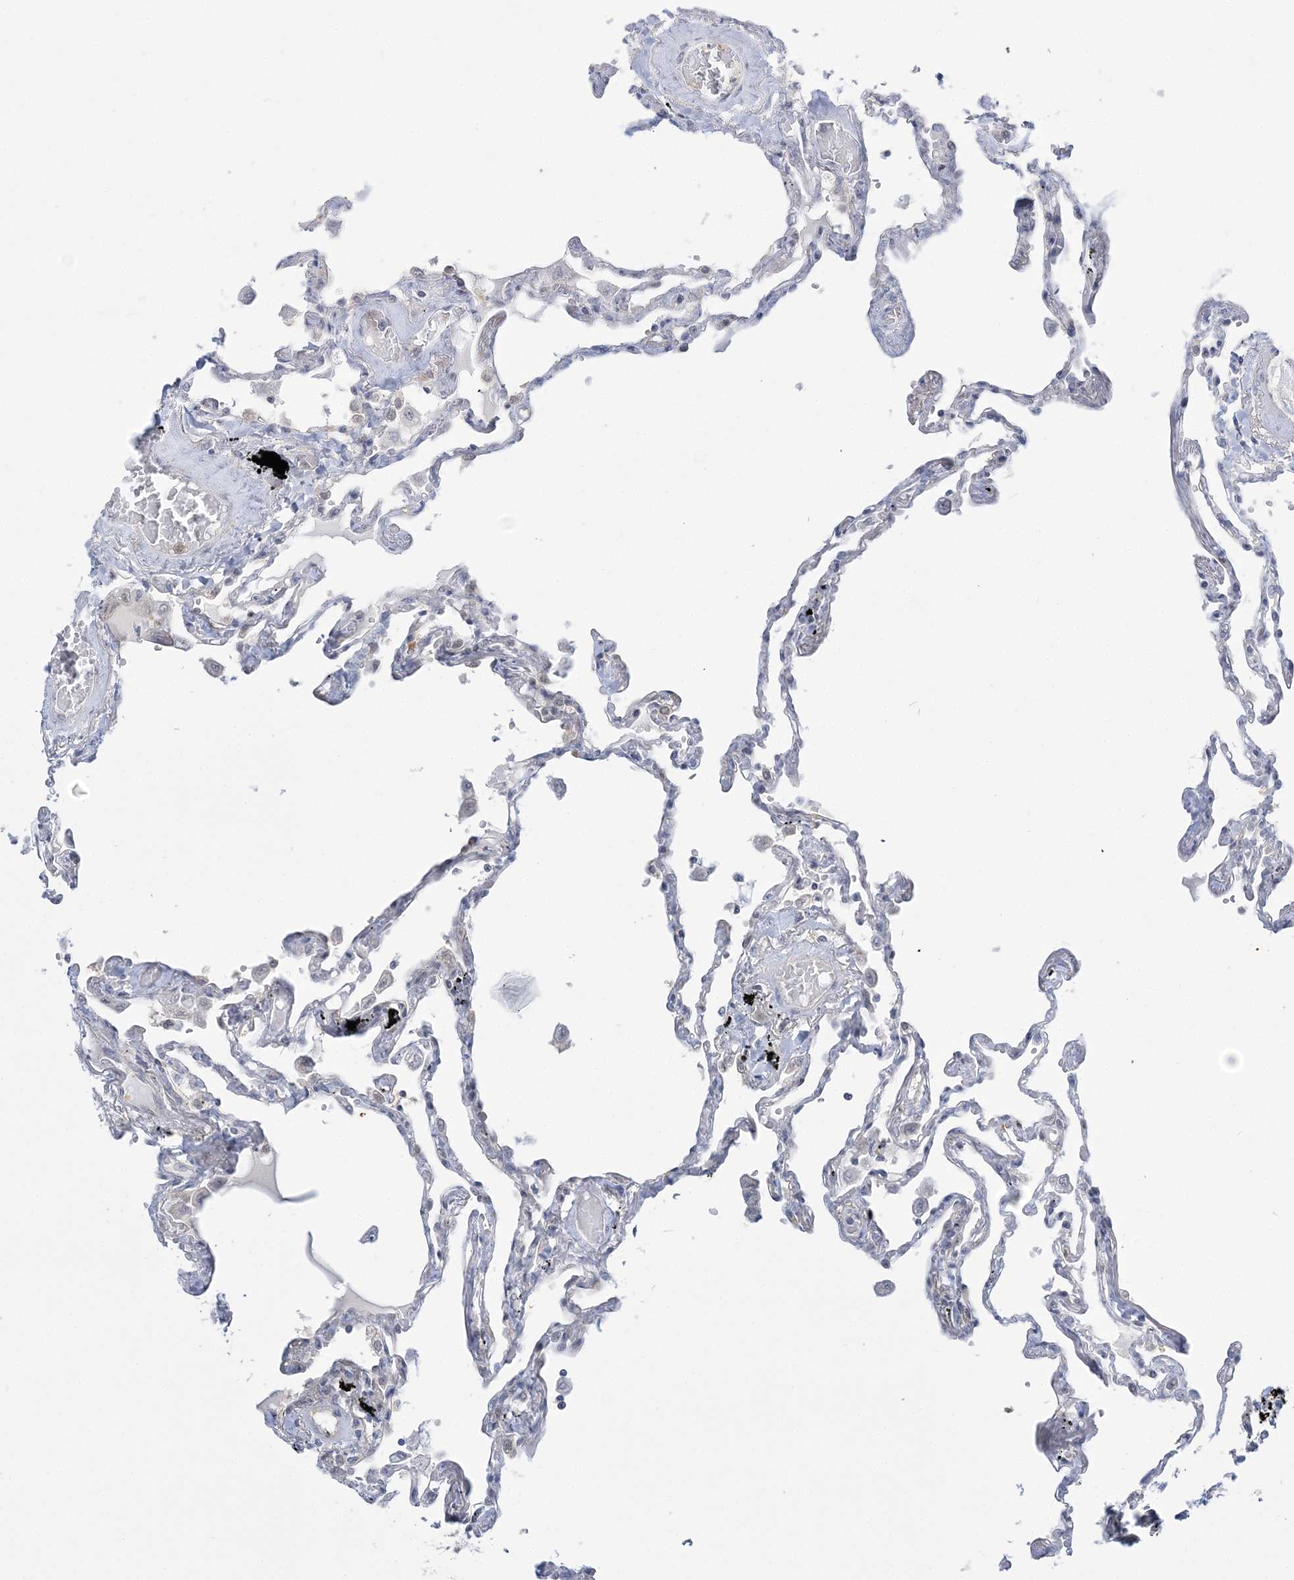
{"staining": {"intensity": "negative", "quantity": "none", "location": "none"}, "tissue": "lung", "cell_type": "Alveolar cells", "image_type": "normal", "snomed": [{"axis": "morphology", "description": "Normal tissue, NOS"}, {"axis": "topography", "description": "Lung"}], "caption": "Alveolar cells are negative for protein expression in normal human lung. (Stains: DAB (3,3'-diaminobenzidine) immunohistochemistry with hematoxylin counter stain, Microscopy: brightfield microscopy at high magnification).", "gene": "THADA", "patient": {"sex": "female", "age": 67}}